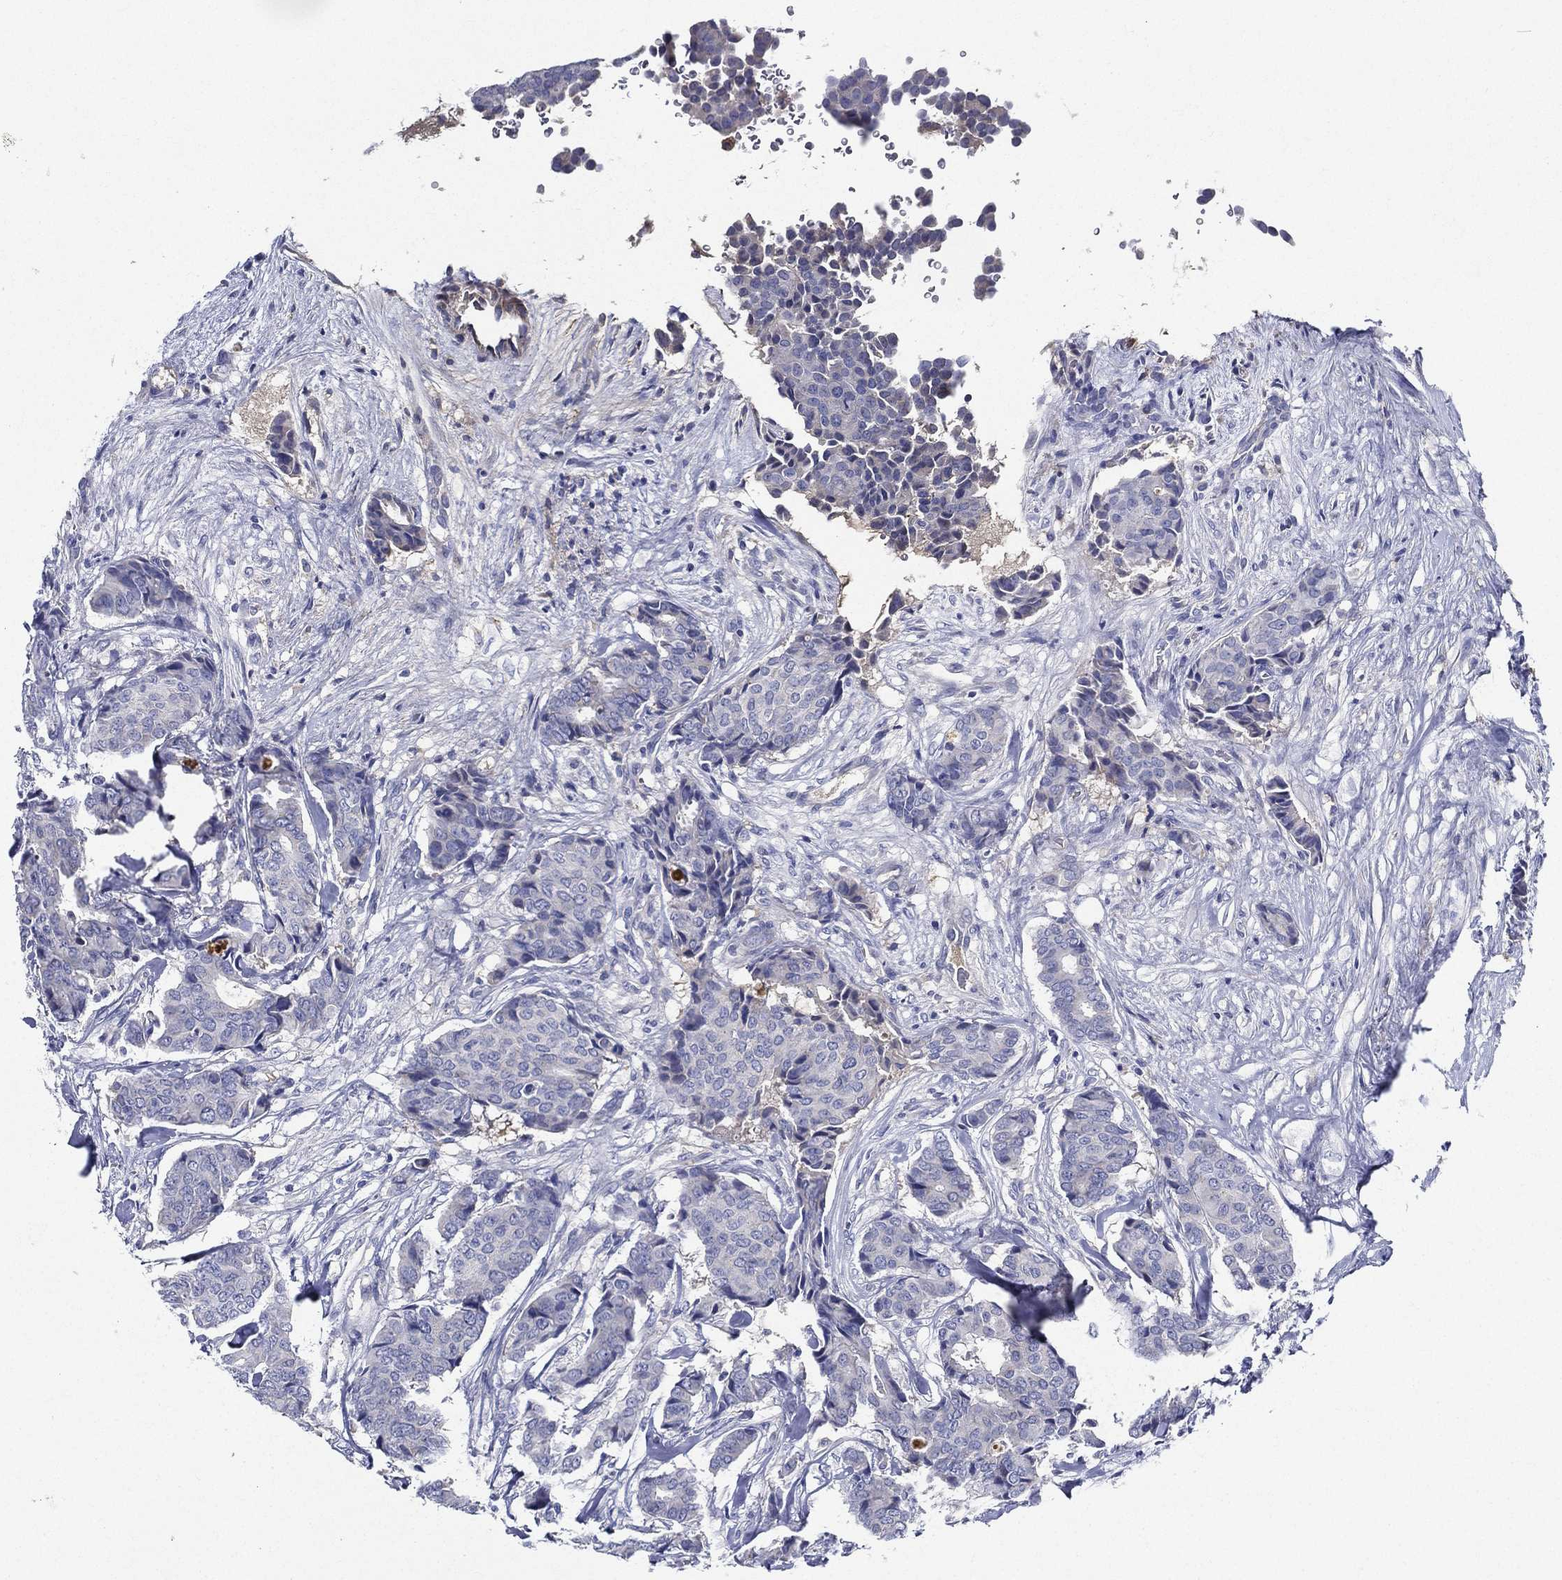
{"staining": {"intensity": "negative", "quantity": "none", "location": "none"}, "tissue": "breast cancer", "cell_type": "Tumor cells", "image_type": "cancer", "snomed": [{"axis": "morphology", "description": "Duct carcinoma"}, {"axis": "topography", "description": "Breast"}], "caption": "Human invasive ductal carcinoma (breast) stained for a protein using immunohistochemistry demonstrates no expression in tumor cells.", "gene": "TMPRSS11D", "patient": {"sex": "female", "age": 75}}